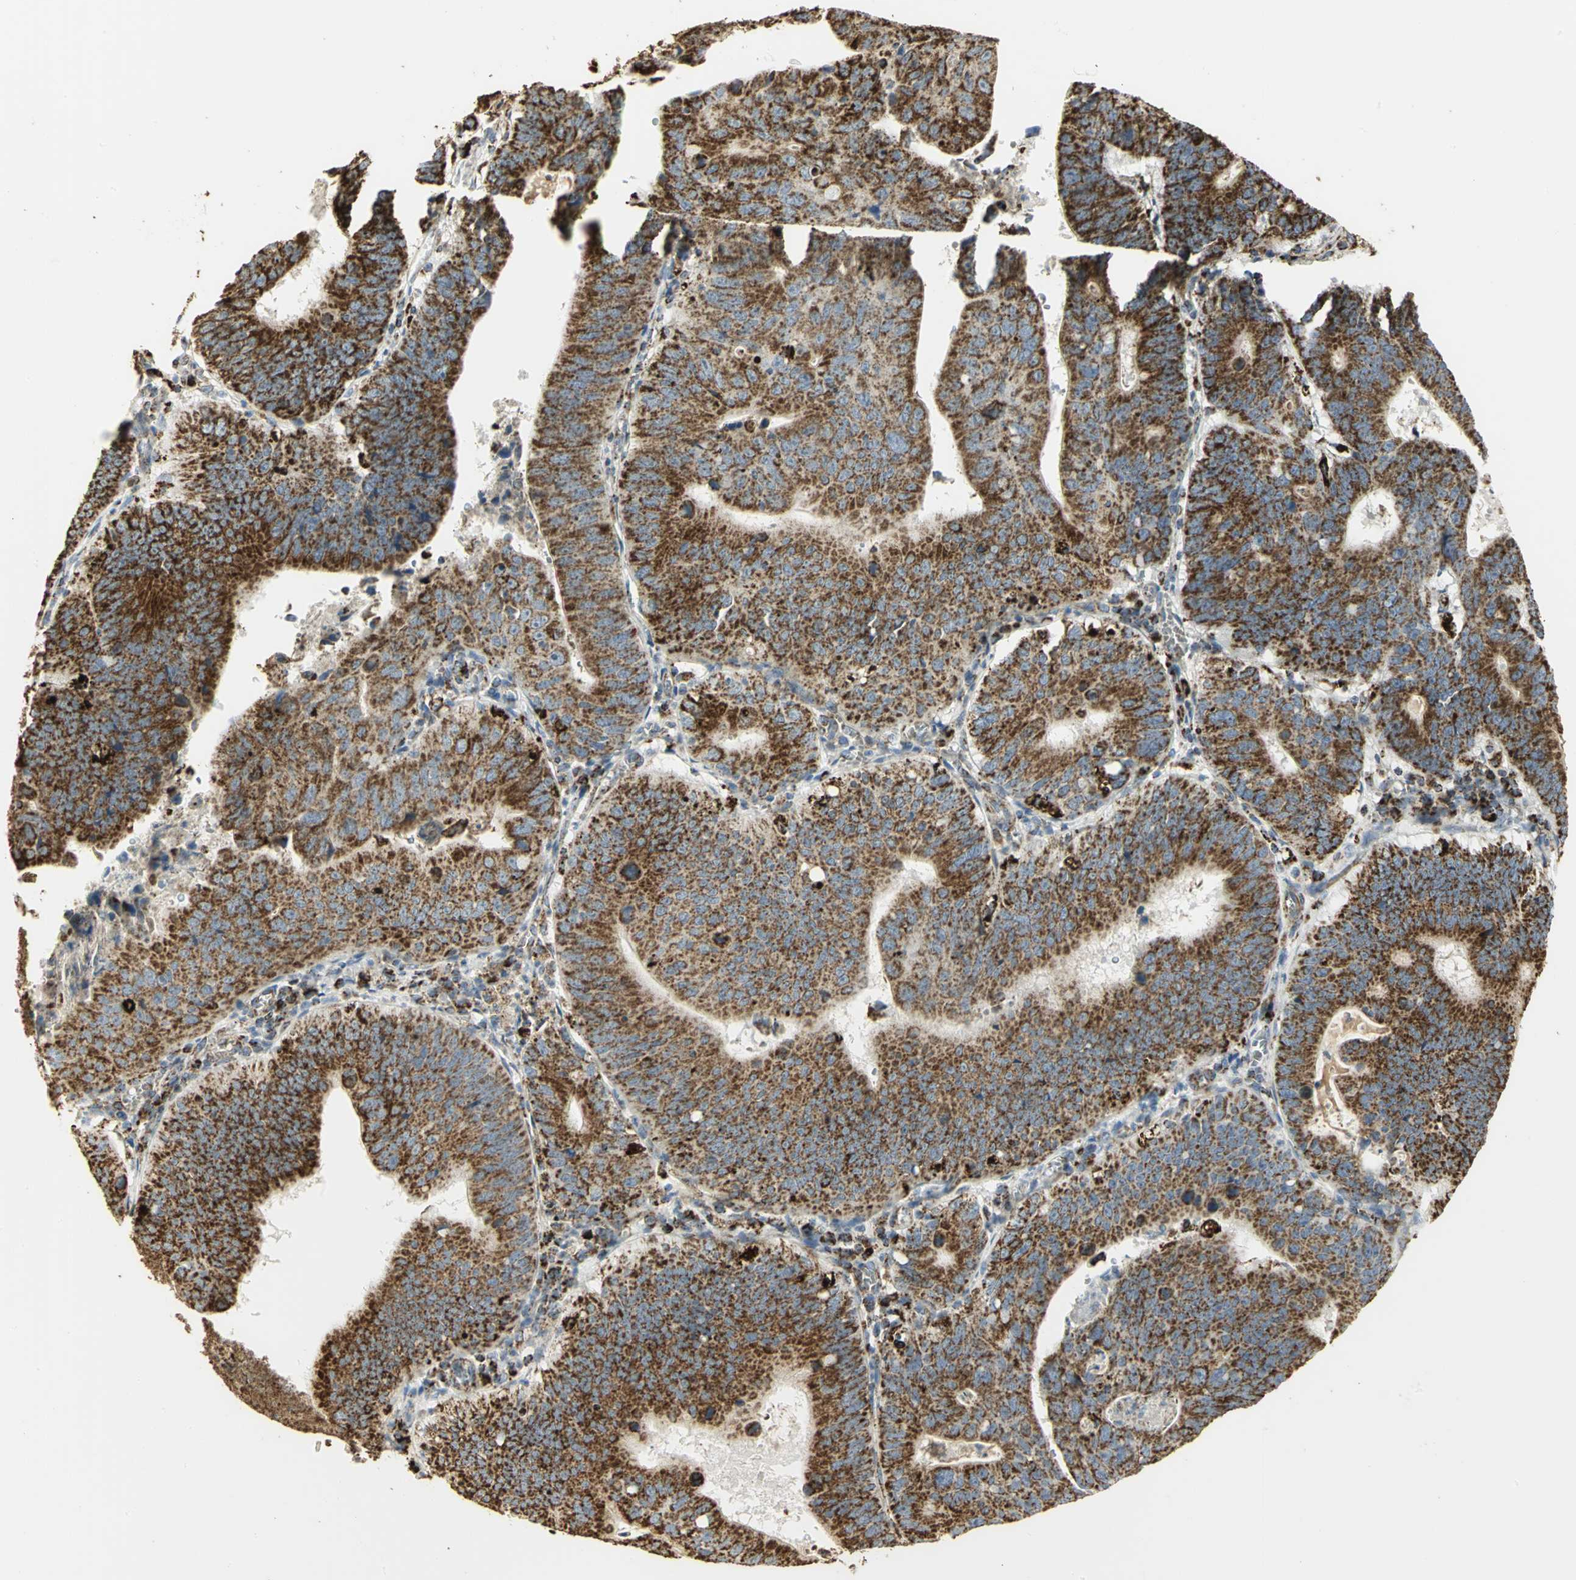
{"staining": {"intensity": "strong", "quantity": ">75%", "location": "cytoplasmic/membranous"}, "tissue": "stomach cancer", "cell_type": "Tumor cells", "image_type": "cancer", "snomed": [{"axis": "morphology", "description": "Adenocarcinoma, NOS"}, {"axis": "topography", "description": "Stomach"}], "caption": "Human stomach cancer stained with a brown dye demonstrates strong cytoplasmic/membranous positive positivity in approximately >75% of tumor cells.", "gene": "VDAC1", "patient": {"sex": "male", "age": 59}}